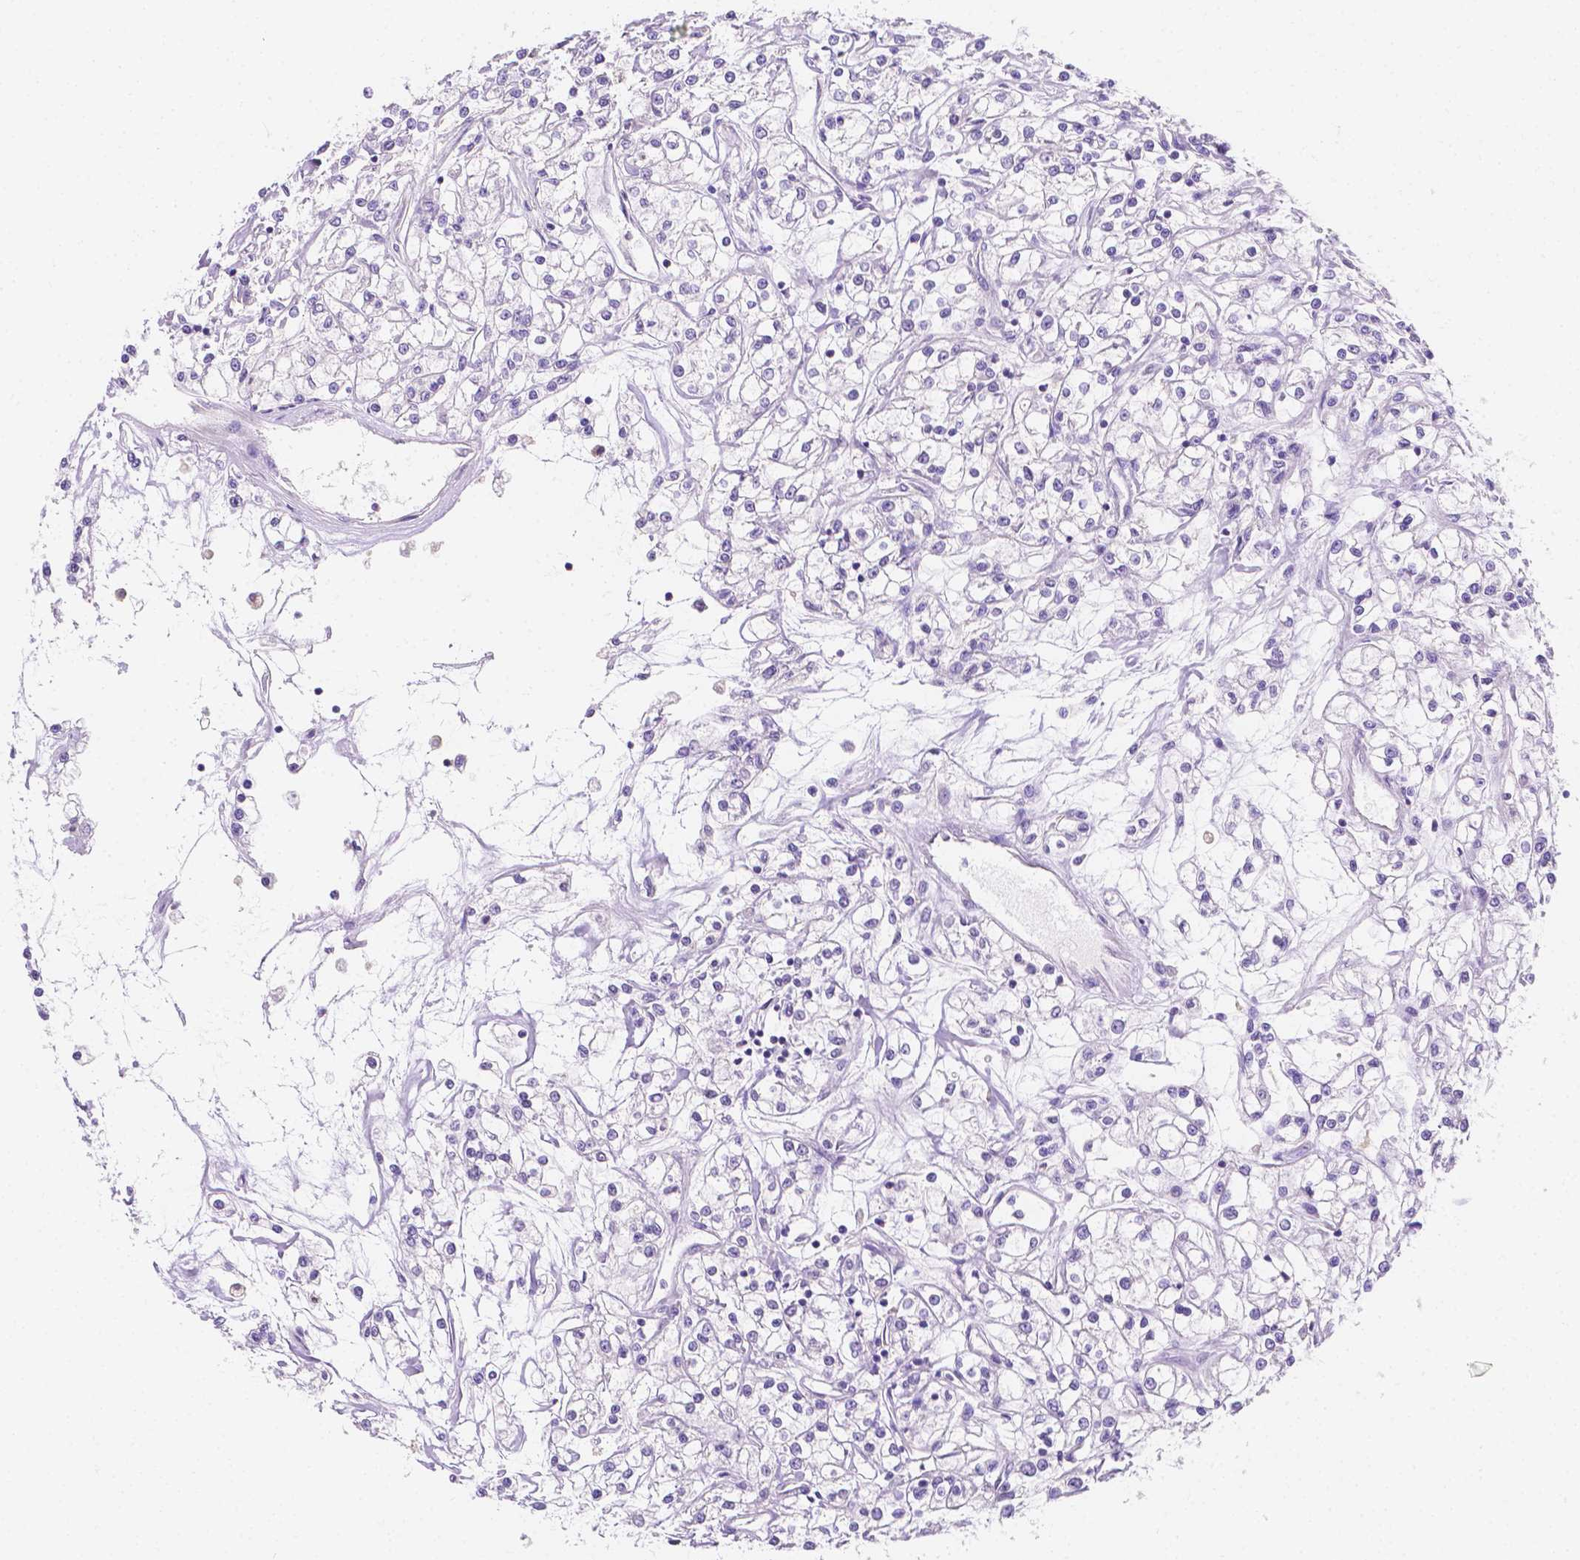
{"staining": {"intensity": "negative", "quantity": "none", "location": "none"}, "tissue": "renal cancer", "cell_type": "Tumor cells", "image_type": "cancer", "snomed": [{"axis": "morphology", "description": "Adenocarcinoma, NOS"}, {"axis": "topography", "description": "Kidney"}], "caption": "Immunohistochemistry image of human renal adenocarcinoma stained for a protein (brown), which demonstrates no positivity in tumor cells.", "gene": "TMEM130", "patient": {"sex": "female", "age": 59}}